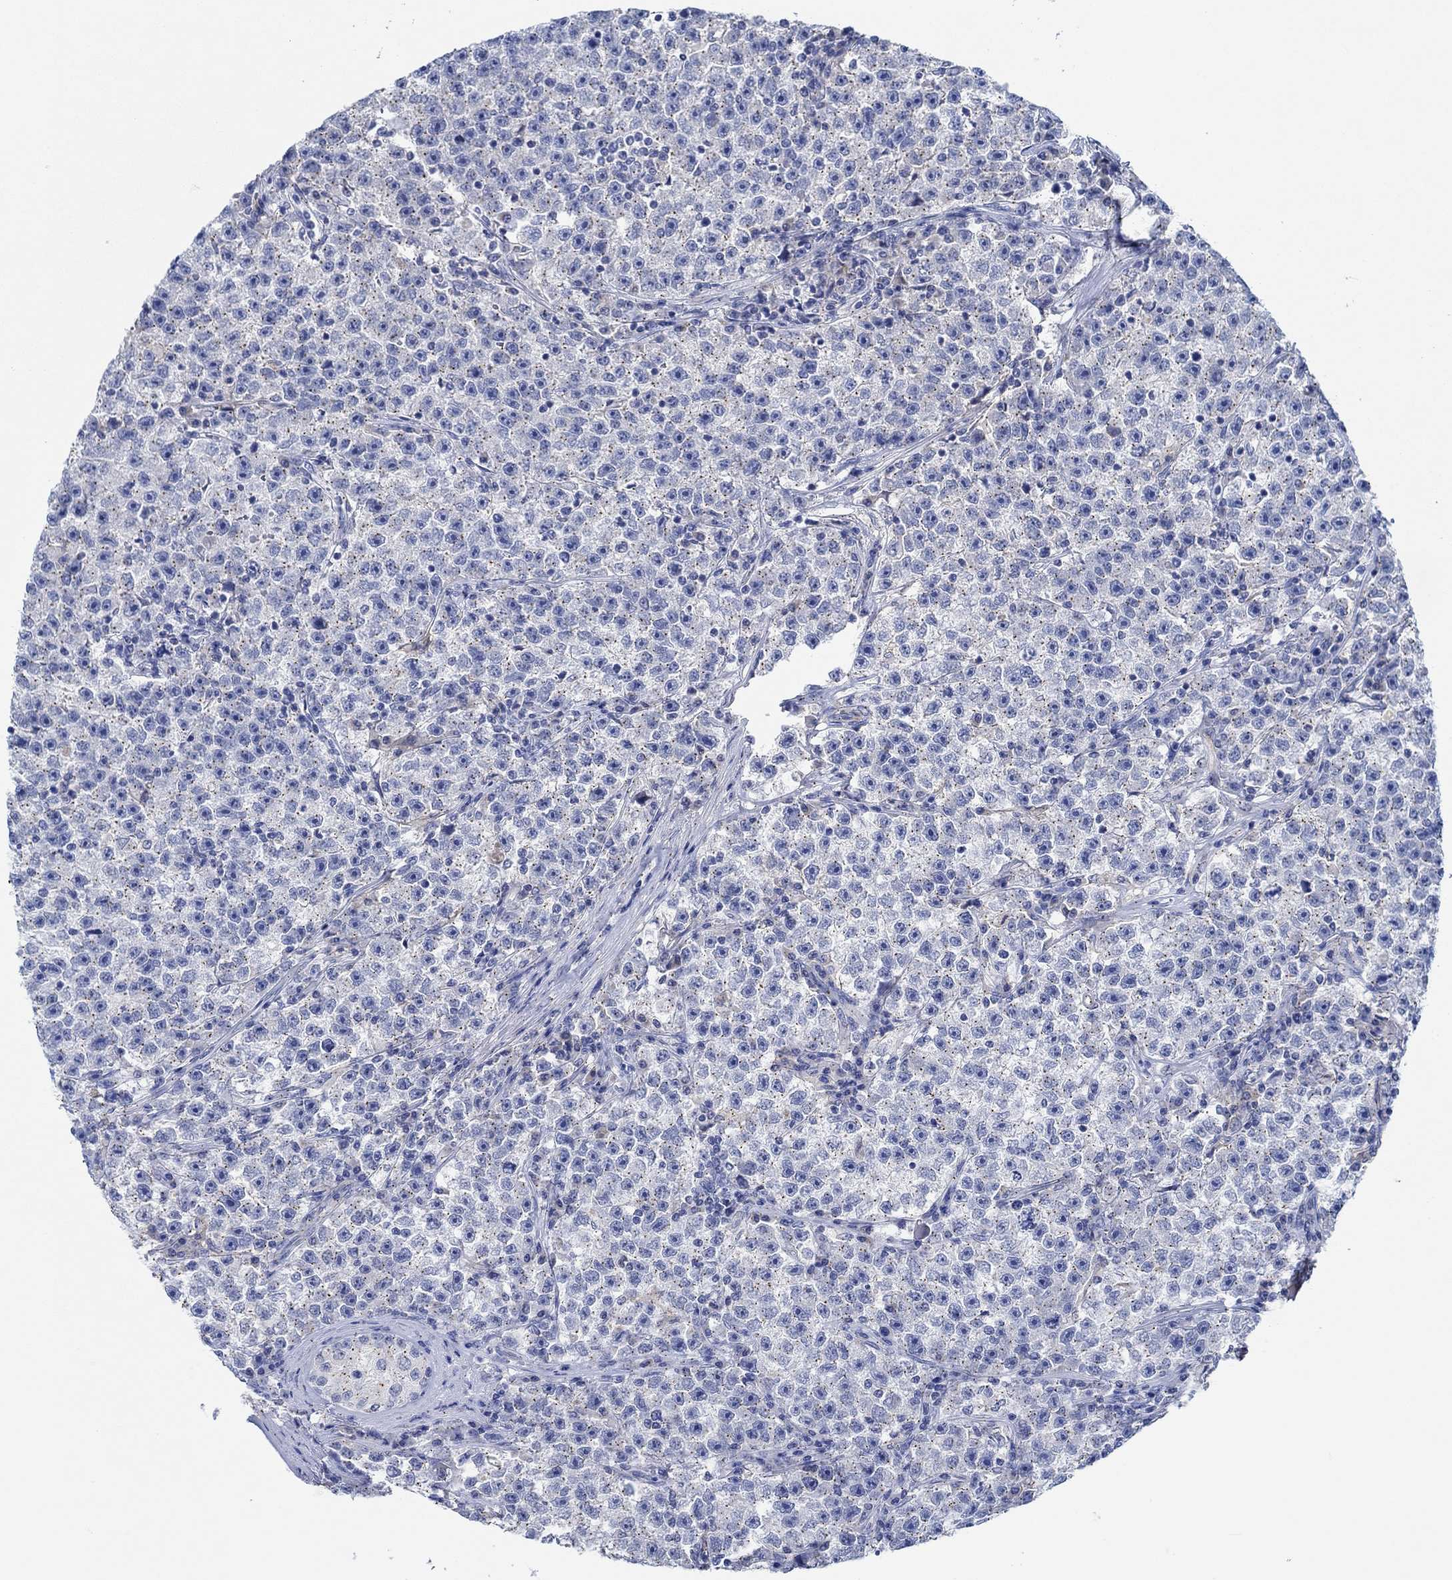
{"staining": {"intensity": "negative", "quantity": "none", "location": "none"}, "tissue": "testis cancer", "cell_type": "Tumor cells", "image_type": "cancer", "snomed": [{"axis": "morphology", "description": "Seminoma, NOS"}, {"axis": "topography", "description": "Testis"}], "caption": "Tumor cells are negative for protein expression in human seminoma (testis). (DAB (3,3'-diaminobenzidine) immunohistochemistry with hematoxylin counter stain).", "gene": "CPM", "patient": {"sex": "male", "age": 22}}